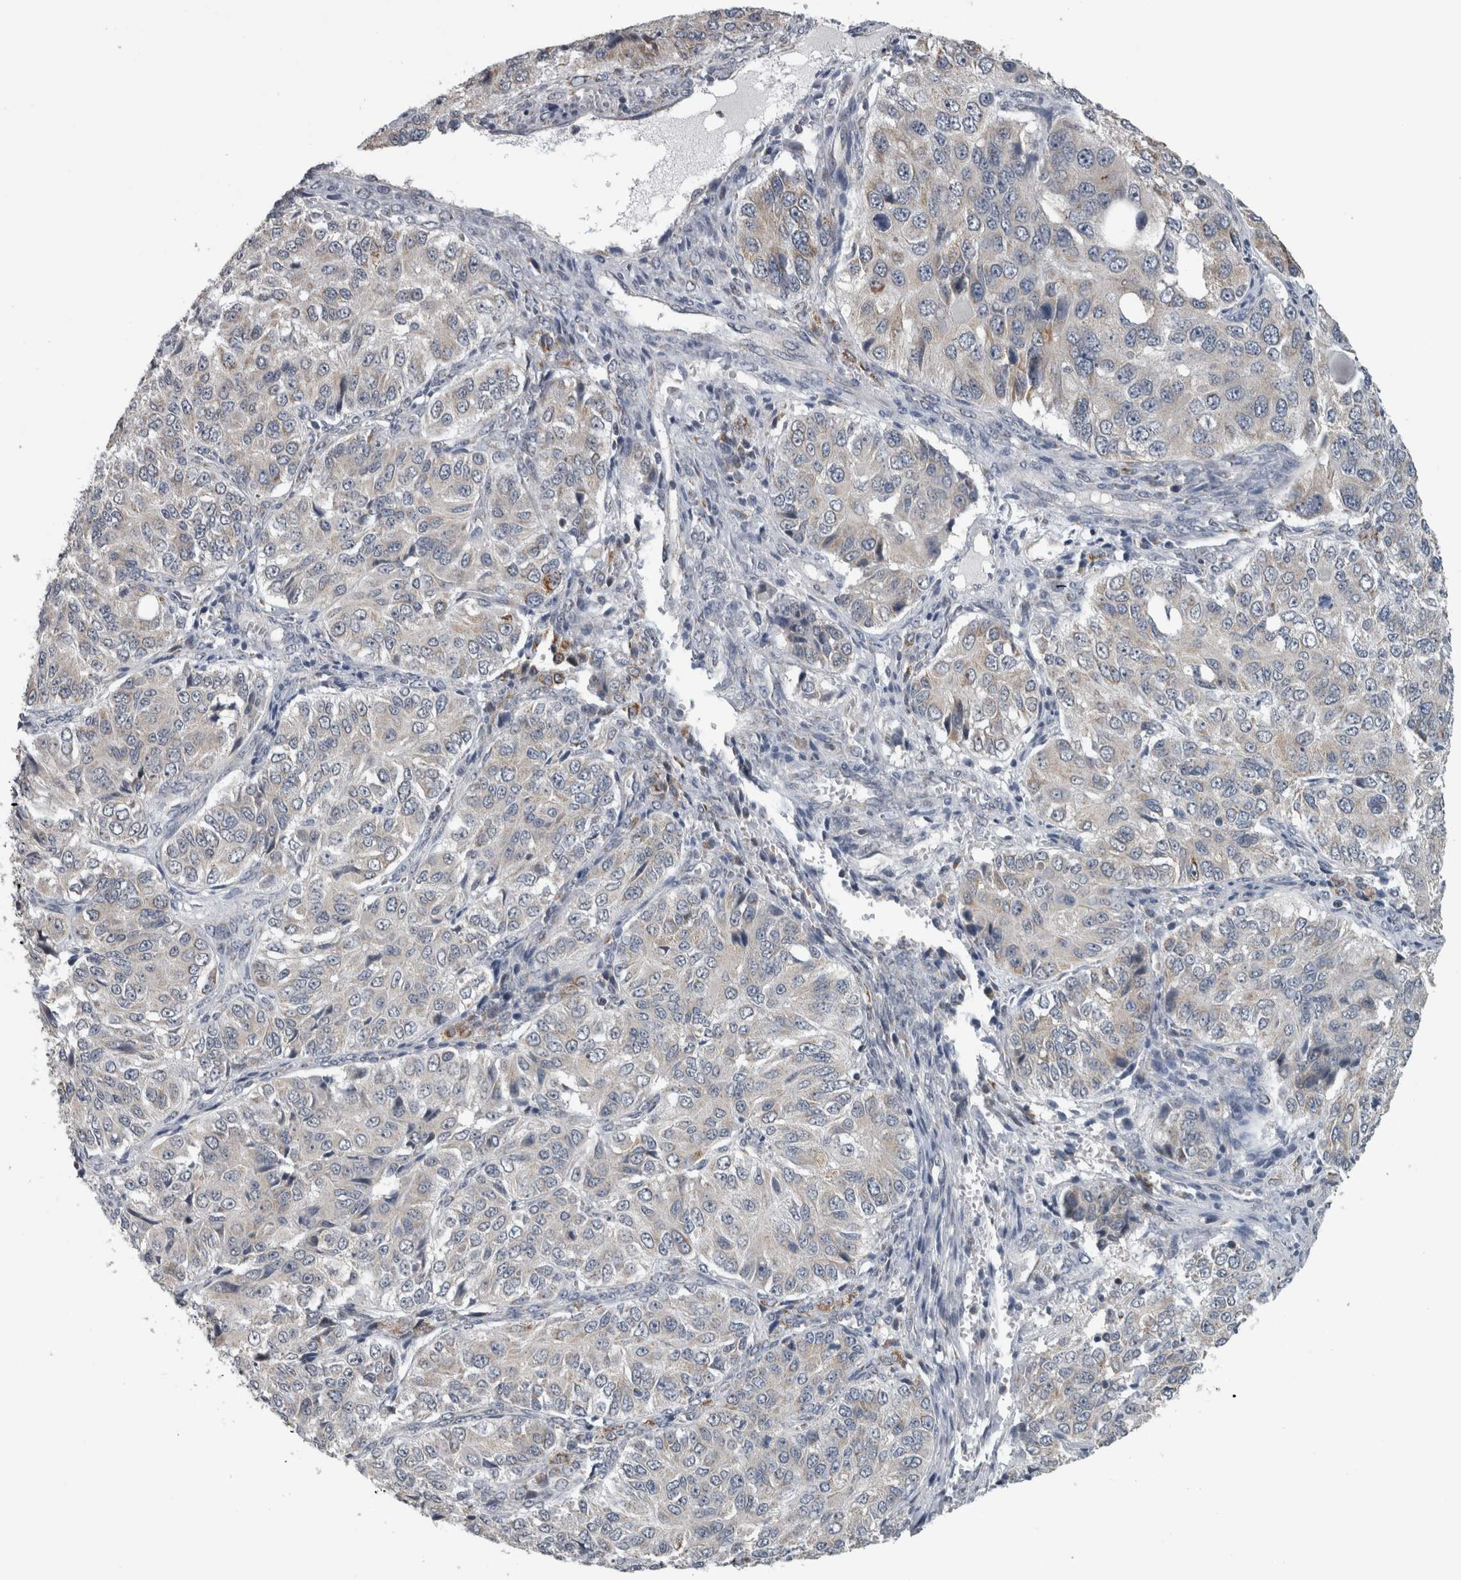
{"staining": {"intensity": "negative", "quantity": "none", "location": "none"}, "tissue": "ovarian cancer", "cell_type": "Tumor cells", "image_type": "cancer", "snomed": [{"axis": "morphology", "description": "Carcinoma, endometroid"}, {"axis": "topography", "description": "Ovary"}], "caption": "Tumor cells are negative for brown protein staining in endometroid carcinoma (ovarian).", "gene": "OR2K2", "patient": {"sex": "female", "age": 51}}